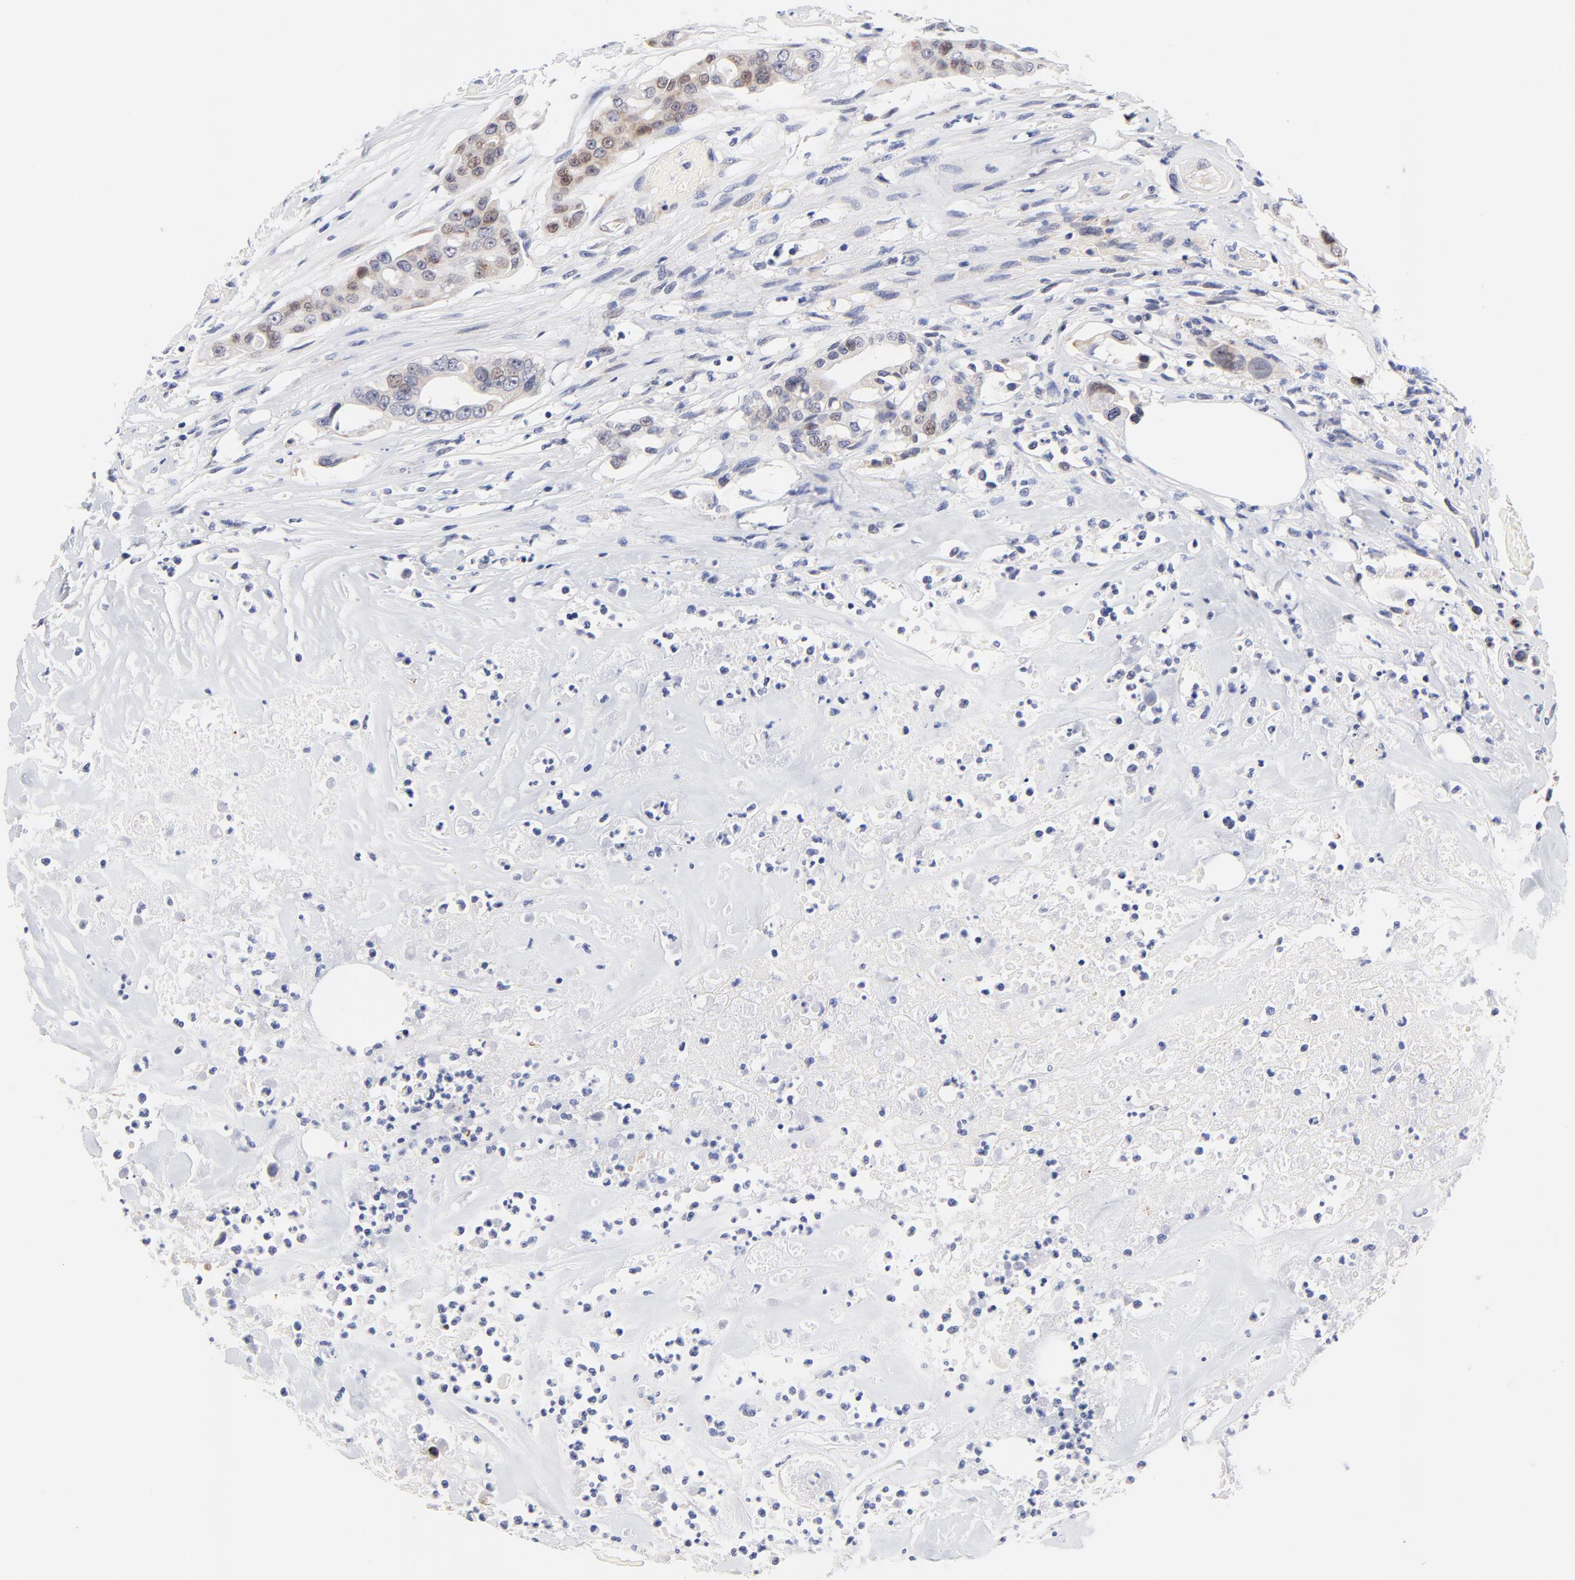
{"staining": {"intensity": "weak", "quantity": "25%-75%", "location": "nuclear"}, "tissue": "colorectal cancer", "cell_type": "Tumor cells", "image_type": "cancer", "snomed": [{"axis": "morphology", "description": "Adenocarcinoma, NOS"}, {"axis": "topography", "description": "Colon"}], "caption": "This is a histology image of IHC staining of adenocarcinoma (colorectal), which shows weak positivity in the nuclear of tumor cells.", "gene": "AFF2", "patient": {"sex": "female", "age": 70}}